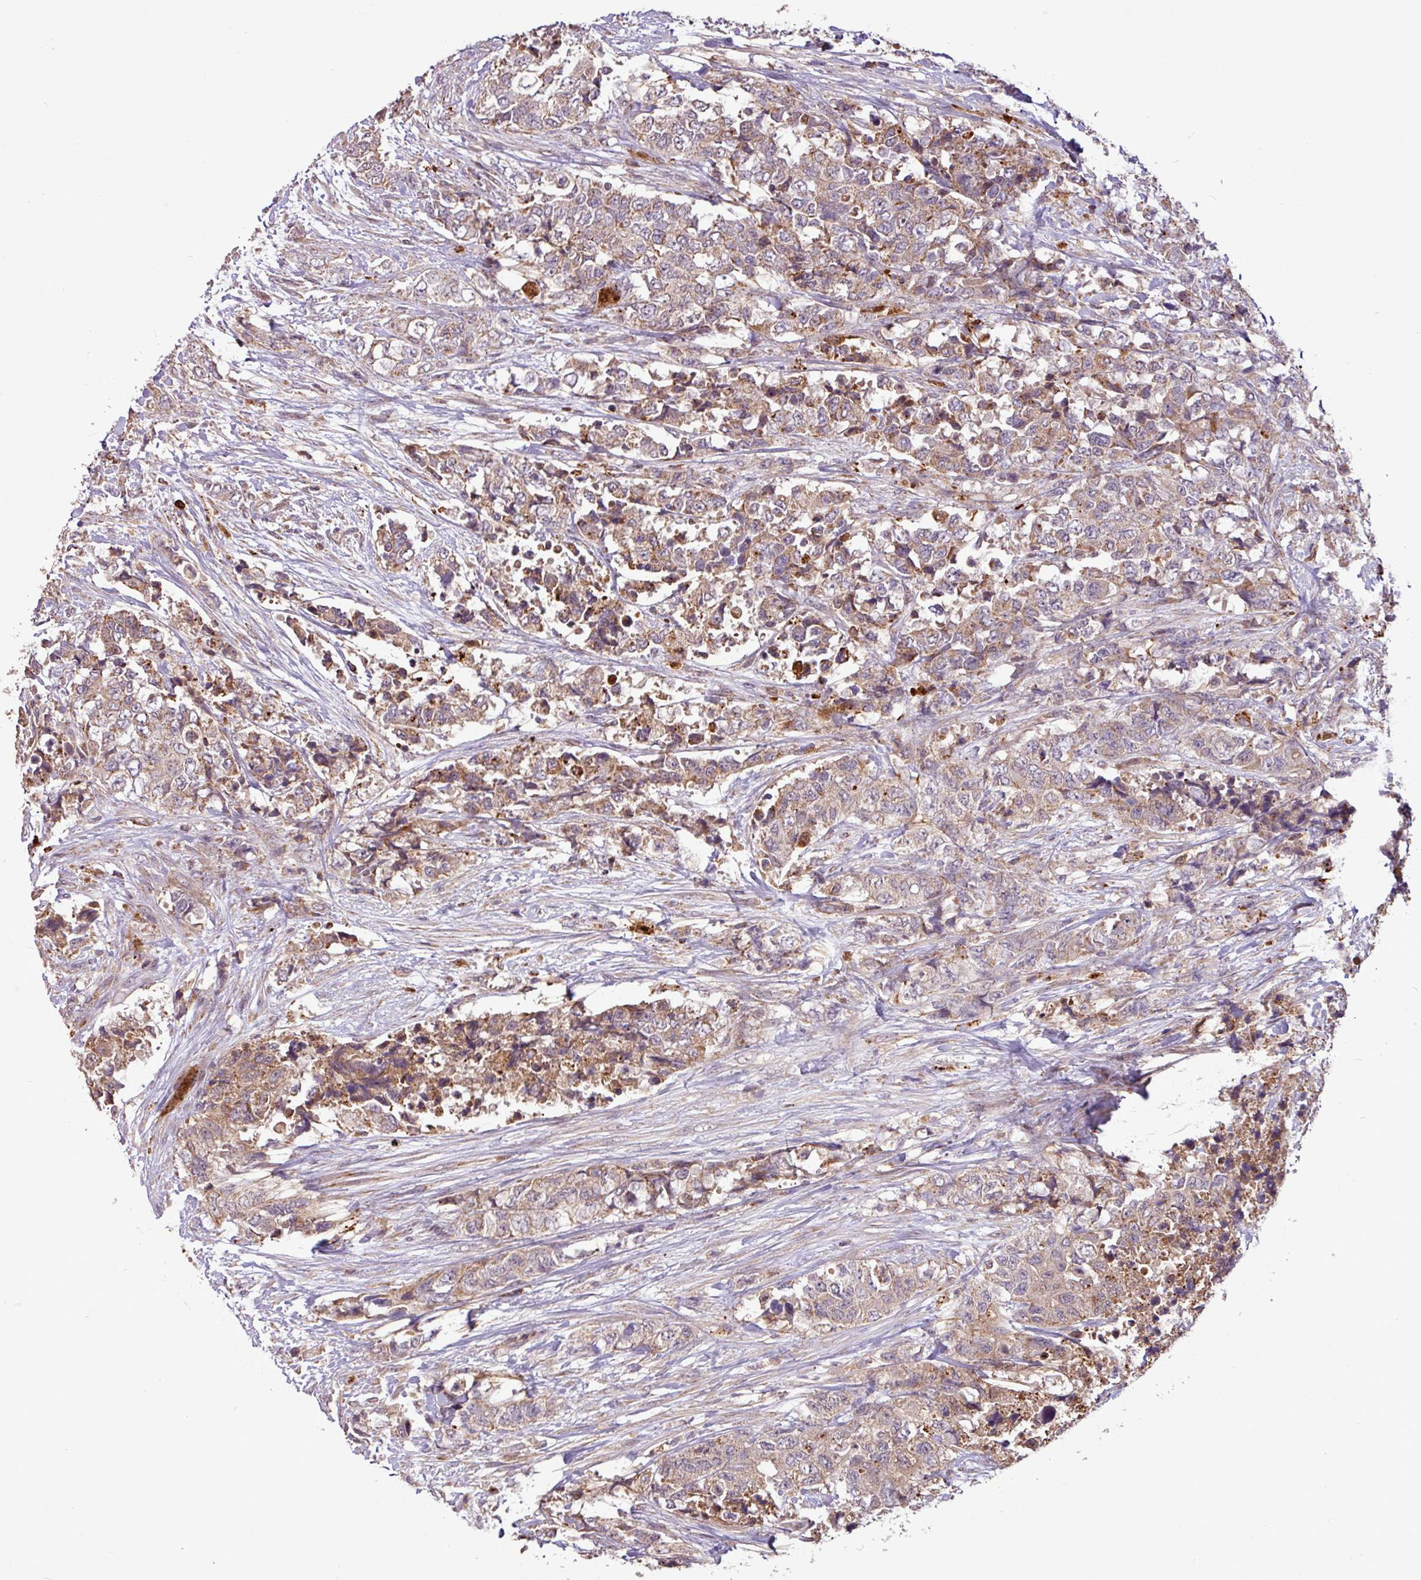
{"staining": {"intensity": "moderate", "quantity": ">75%", "location": "cytoplasmic/membranous"}, "tissue": "urothelial cancer", "cell_type": "Tumor cells", "image_type": "cancer", "snomed": [{"axis": "morphology", "description": "Urothelial carcinoma, High grade"}, {"axis": "topography", "description": "Urinary bladder"}], "caption": "IHC (DAB) staining of human urothelial cancer displays moderate cytoplasmic/membranous protein expression in about >75% of tumor cells.", "gene": "YPEL3", "patient": {"sex": "female", "age": 78}}